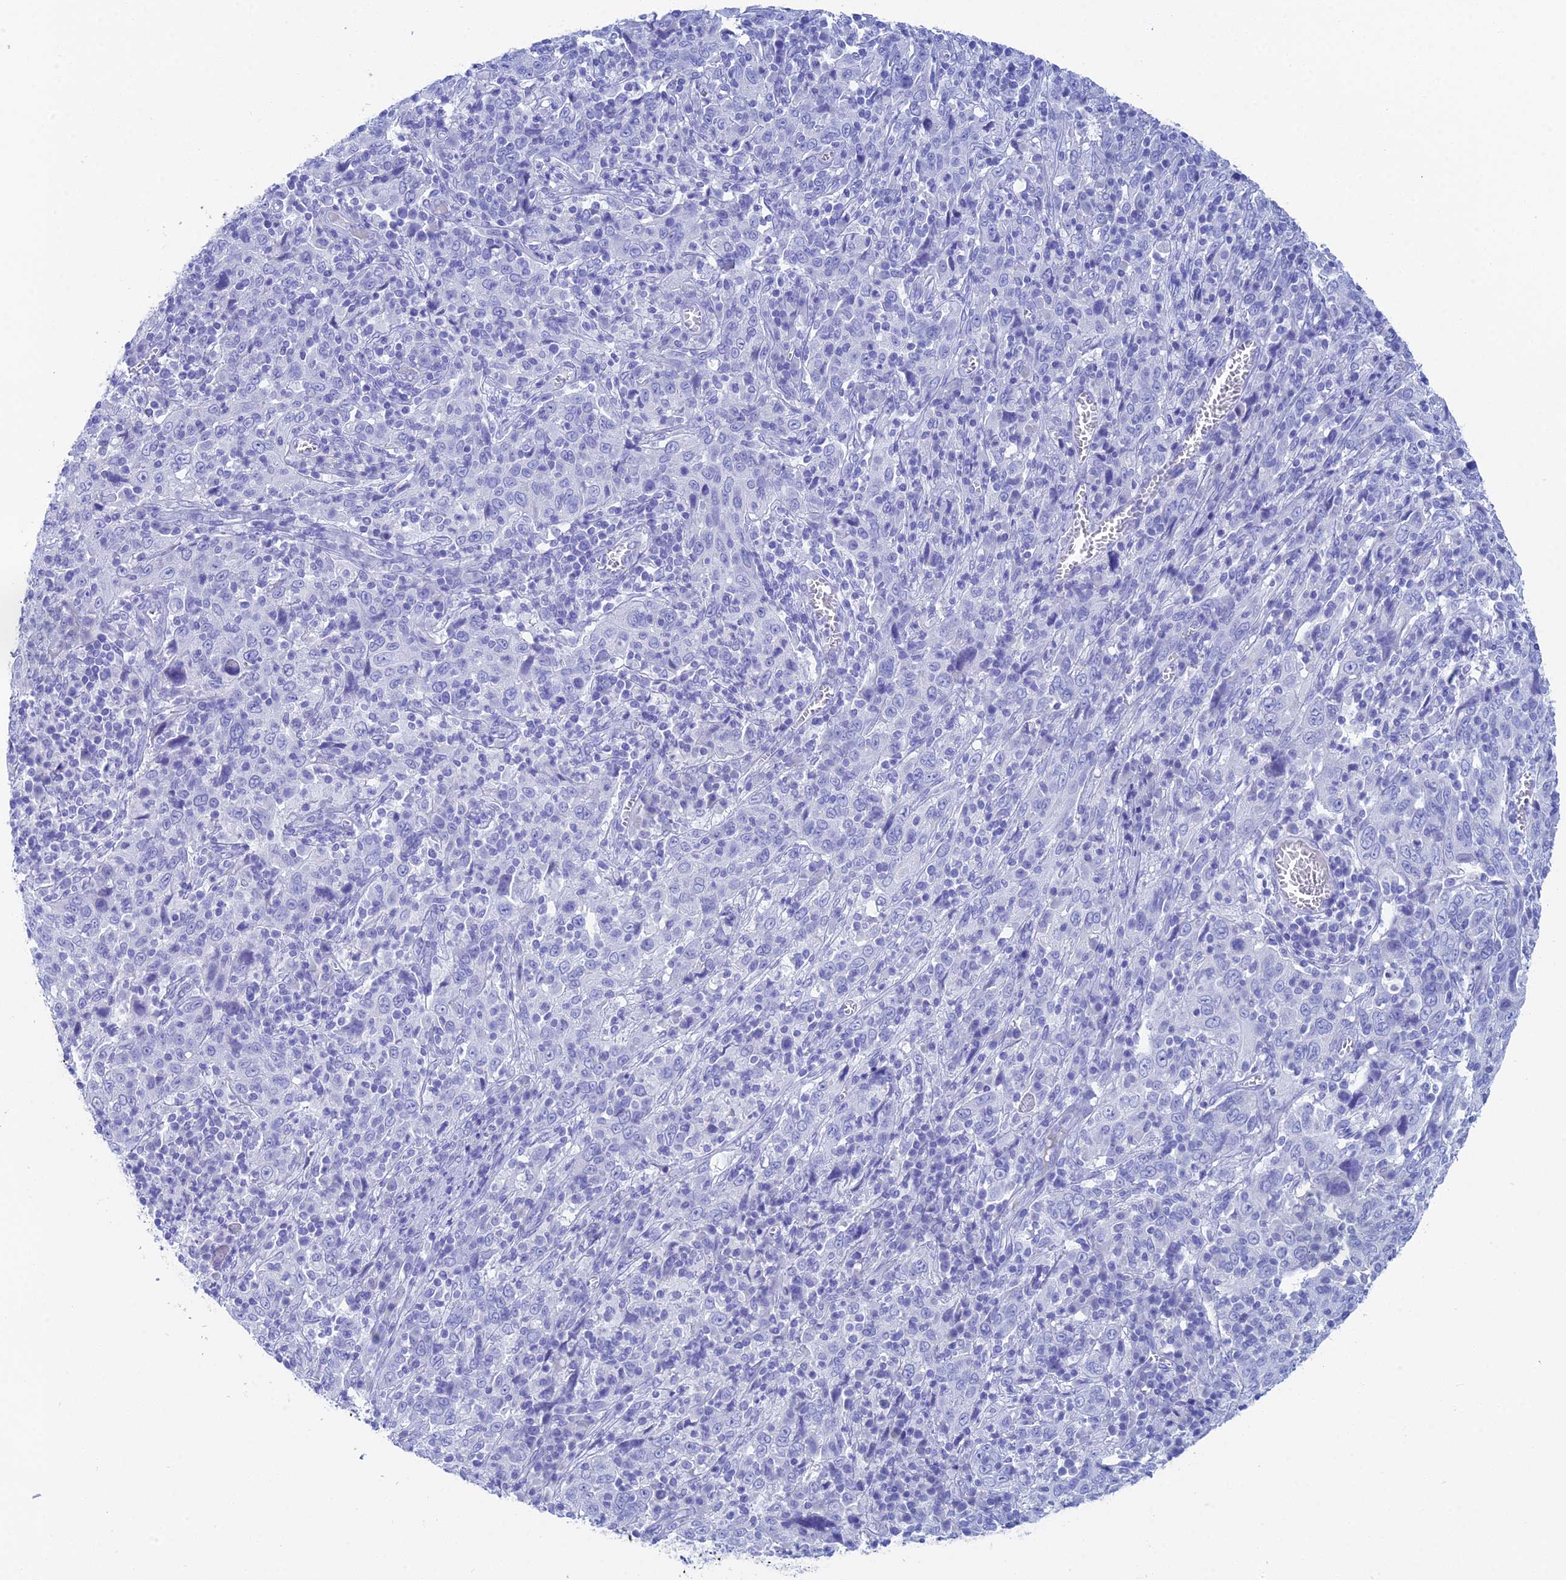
{"staining": {"intensity": "negative", "quantity": "none", "location": "none"}, "tissue": "cervical cancer", "cell_type": "Tumor cells", "image_type": "cancer", "snomed": [{"axis": "morphology", "description": "Squamous cell carcinoma, NOS"}, {"axis": "topography", "description": "Cervix"}], "caption": "Immunohistochemistry (IHC) histopathology image of human cervical squamous cell carcinoma stained for a protein (brown), which demonstrates no expression in tumor cells.", "gene": "REG1A", "patient": {"sex": "female", "age": 46}}